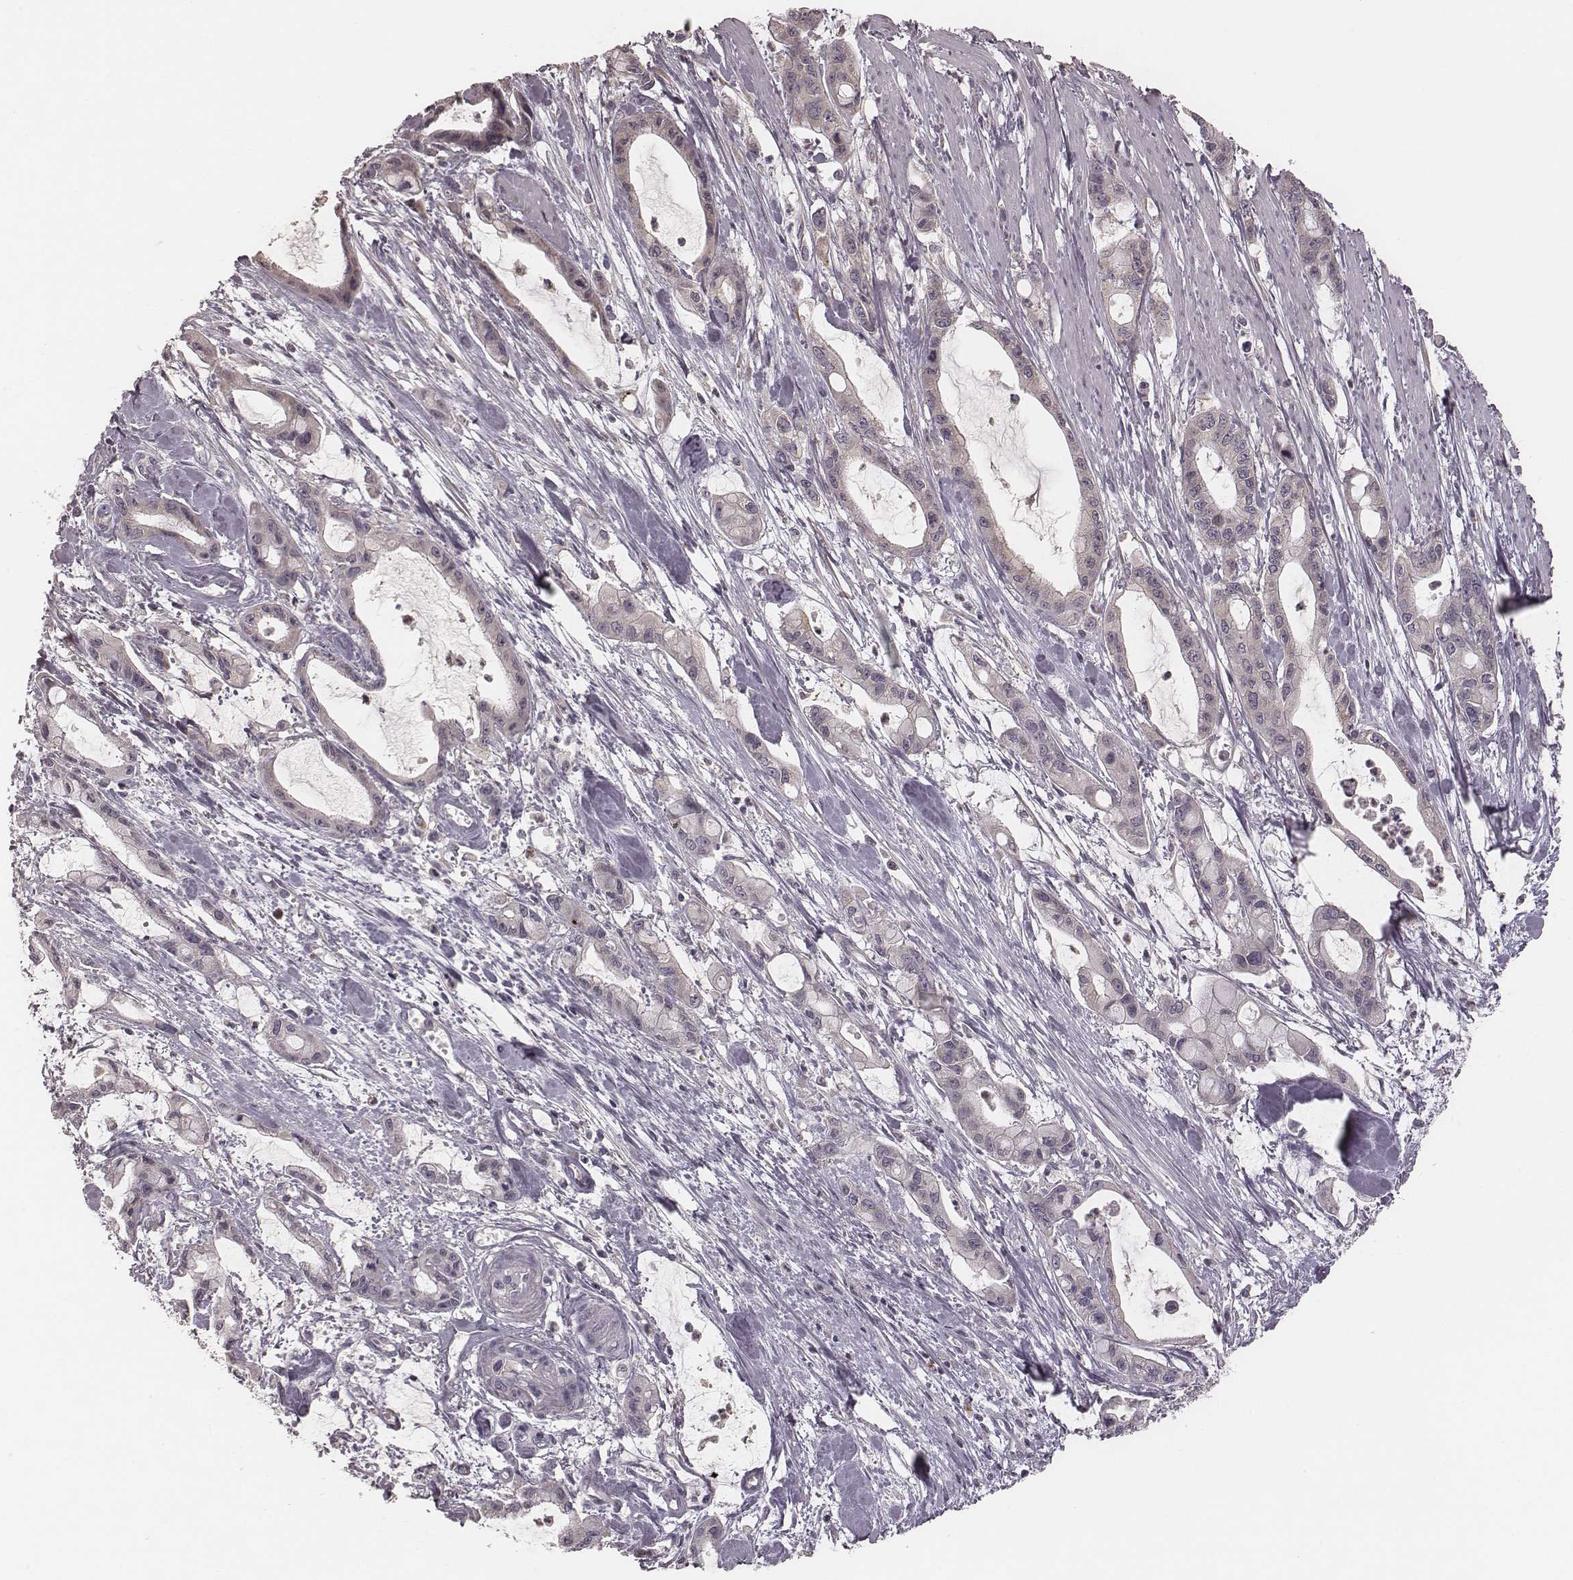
{"staining": {"intensity": "negative", "quantity": "none", "location": "none"}, "tissue": "pancreatic cancer", "cell_type": "Tumor cells", "image_type": "cancer", "snomed": [{"axis": "morphology", "description": "Adenocarcinoma, NOS"}, {"axis": "topography", "description": "Pancreas"}], "caption": "High power microscopy photomicrograph of an immunohistochemistry (IHC) photomicrograph of pancreatic adenocarcinoma, revealing no significant staining in tumor cells. (DAB (3,3'-diaminobenzidine) IHC with hematoxylin counter stain).", "gene": "P2RX5", "patient": {"sex": "male", "age": 48}}